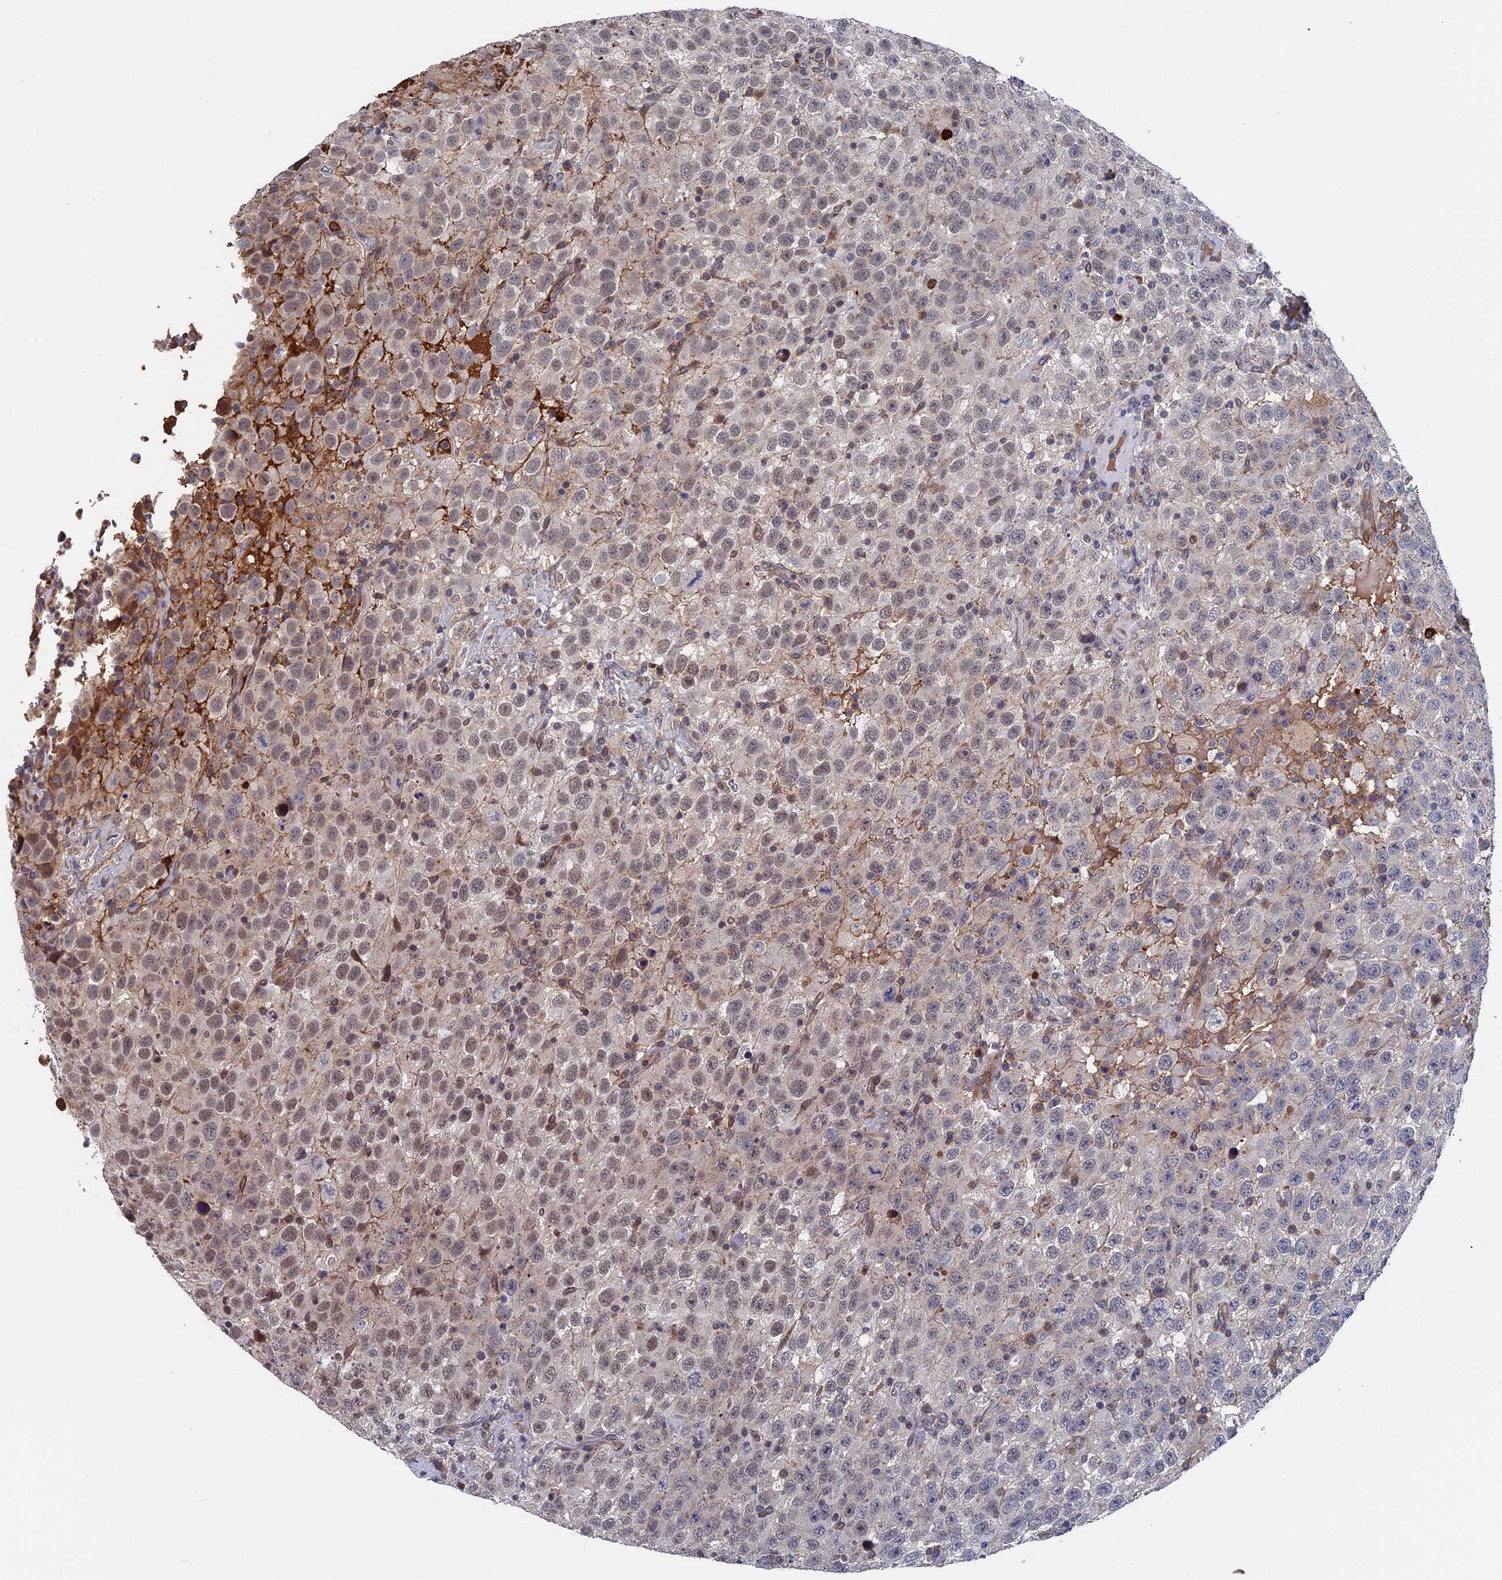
{"staining": {"intensity": "weak", "quantity": "<25%", "location": "nuclear"}, "tissue": "testis cancer", "cell_type": "Tumor cells", "image_type": "cancer", "snomed": [{"axis": "morphology", "description": "Seminoma, NOS"}, {"axis": "topography", "description": "Testis"}], "caption": "Protein analysis of testis cancer exhibits no significant positivity in tumor cells.", "gene": "RPUSD1", "patient": {"sex": "male", "age": 41}}